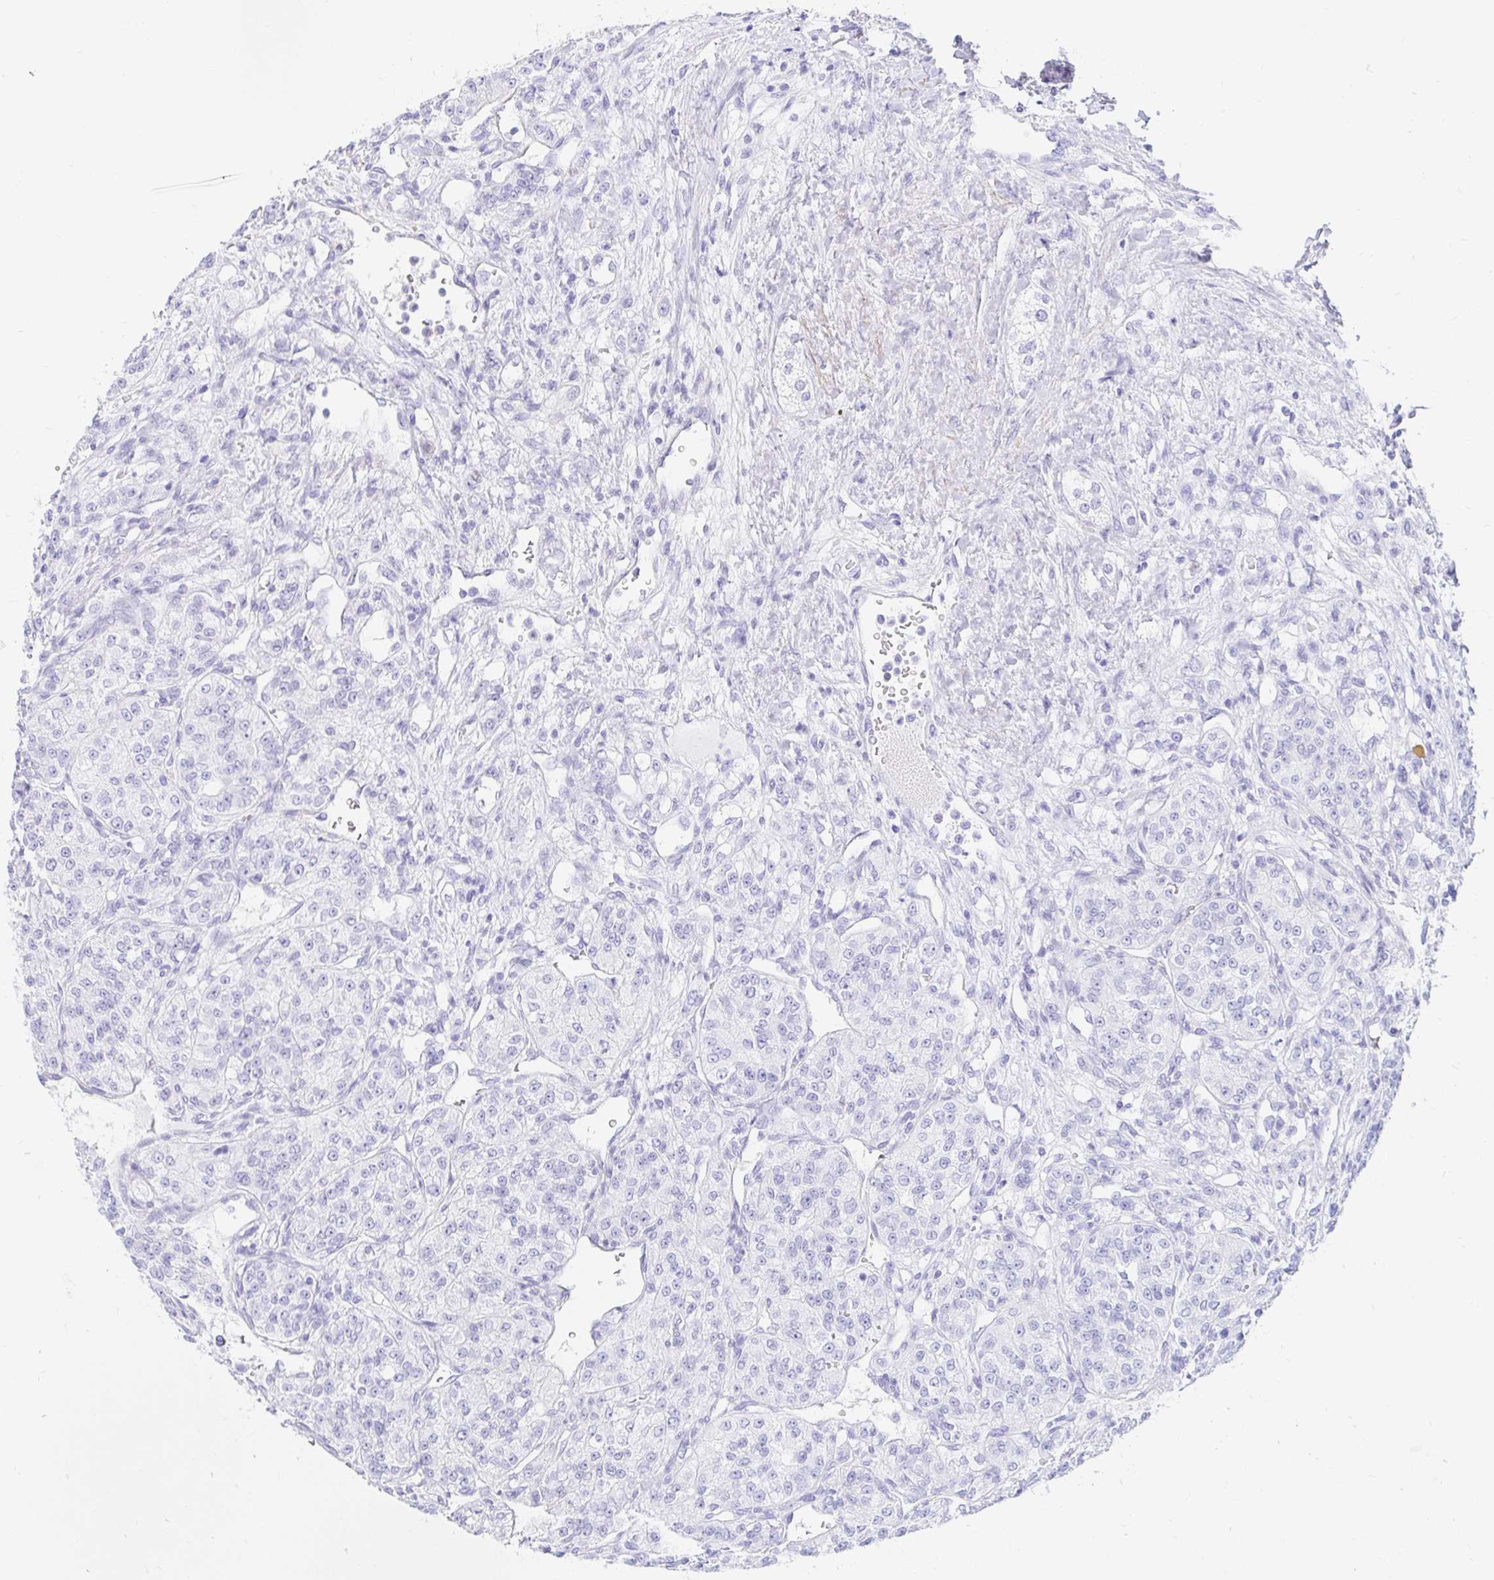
{"staining": {"intensity": "negative", "quantity": "none", "location": "none"}, "tissue": "renal cancer", "cell_type": "Tumor cells", "image_type": "cancer", "snomed": [{"axis": "morphology", "description": "Adenocarcinoma, NOS"}, {"axis": "topography", "description": "Kidney"}], "caption": "Tumor cells are negative for protein expression in human renal adenocarcinoma.", "gene": "PPP1R1B", "patient": {"sex": "female", "age": 63}}